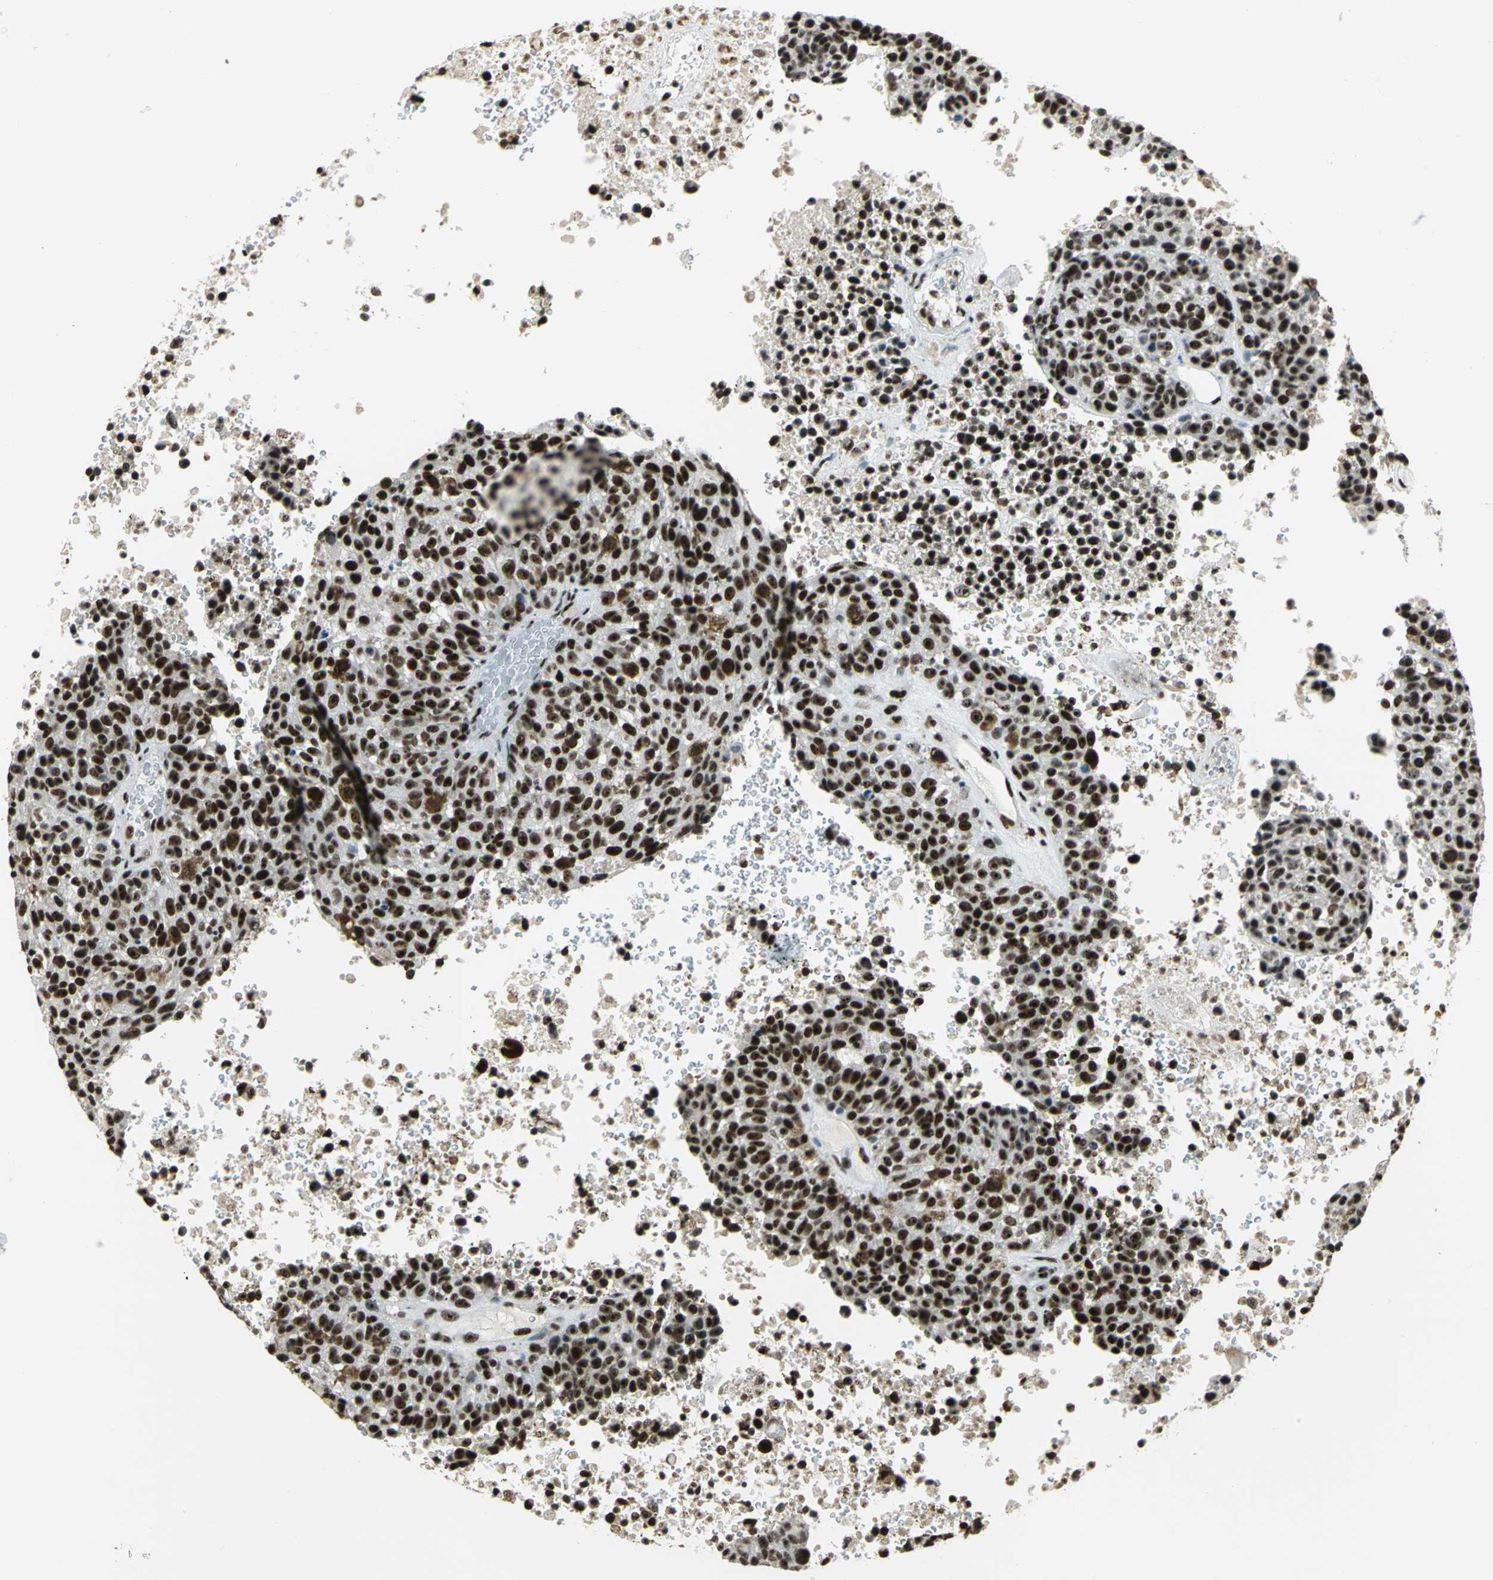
{"staining": {"intensity": "strong", "quantity": ">75%", "location": "nuclear"}, "tissue": "melanoma", "cell_type": "Tumor cells", "image_type": "cancer", "snomed": [{"axis": "morphology", "description": "Malignant melanoma, Metastatic site"}, {"axis": "topography", "description": "Cerebral cortex"}], "caption": "Immunohistochemical staining of human malignant melanoma (metastatic site) displays high levels of strong nuclear protein expression in approximately >75% of tumor cells.", "gene": "UBTF", "patient": {"sex": "female", "age": 52}}